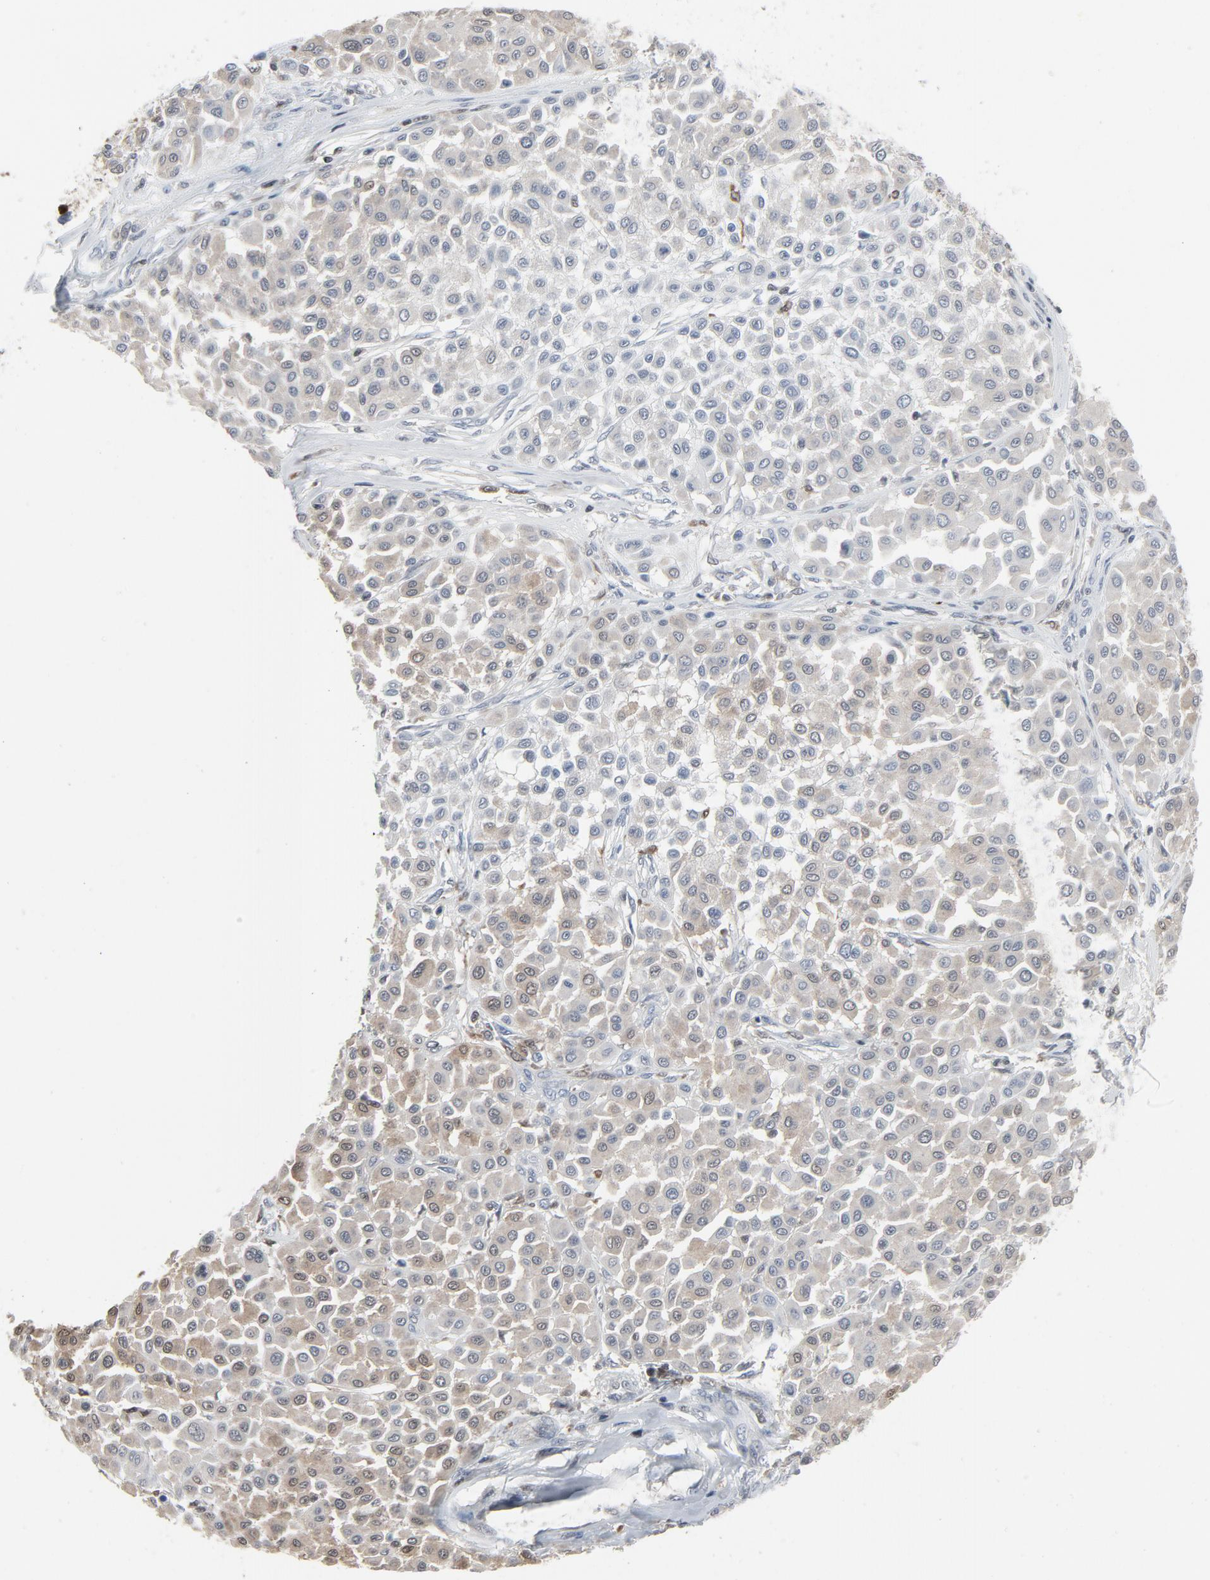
{"staining": {"intensity": "moderate", "quantity": "25%-75%", "location": "cytoplasmic/membranous"}, "tissue": "melanoma", "cell_type": "Tumor cells", "image_type": "cancer", "snomed": [{"axis": "morphology", "description": "Malignant melanoma, Metastatic site"}, {"axis": "topography", "description": "Soft tissue"}], "caption": "Immunohistochemical staining of melanoma shows medium levels of moderate cytoplasmic/membranous staining in approximately 25%-75% of tumor cells.", "gene": "STAT5A", "patient": {"sex": "male", "age": 41}}